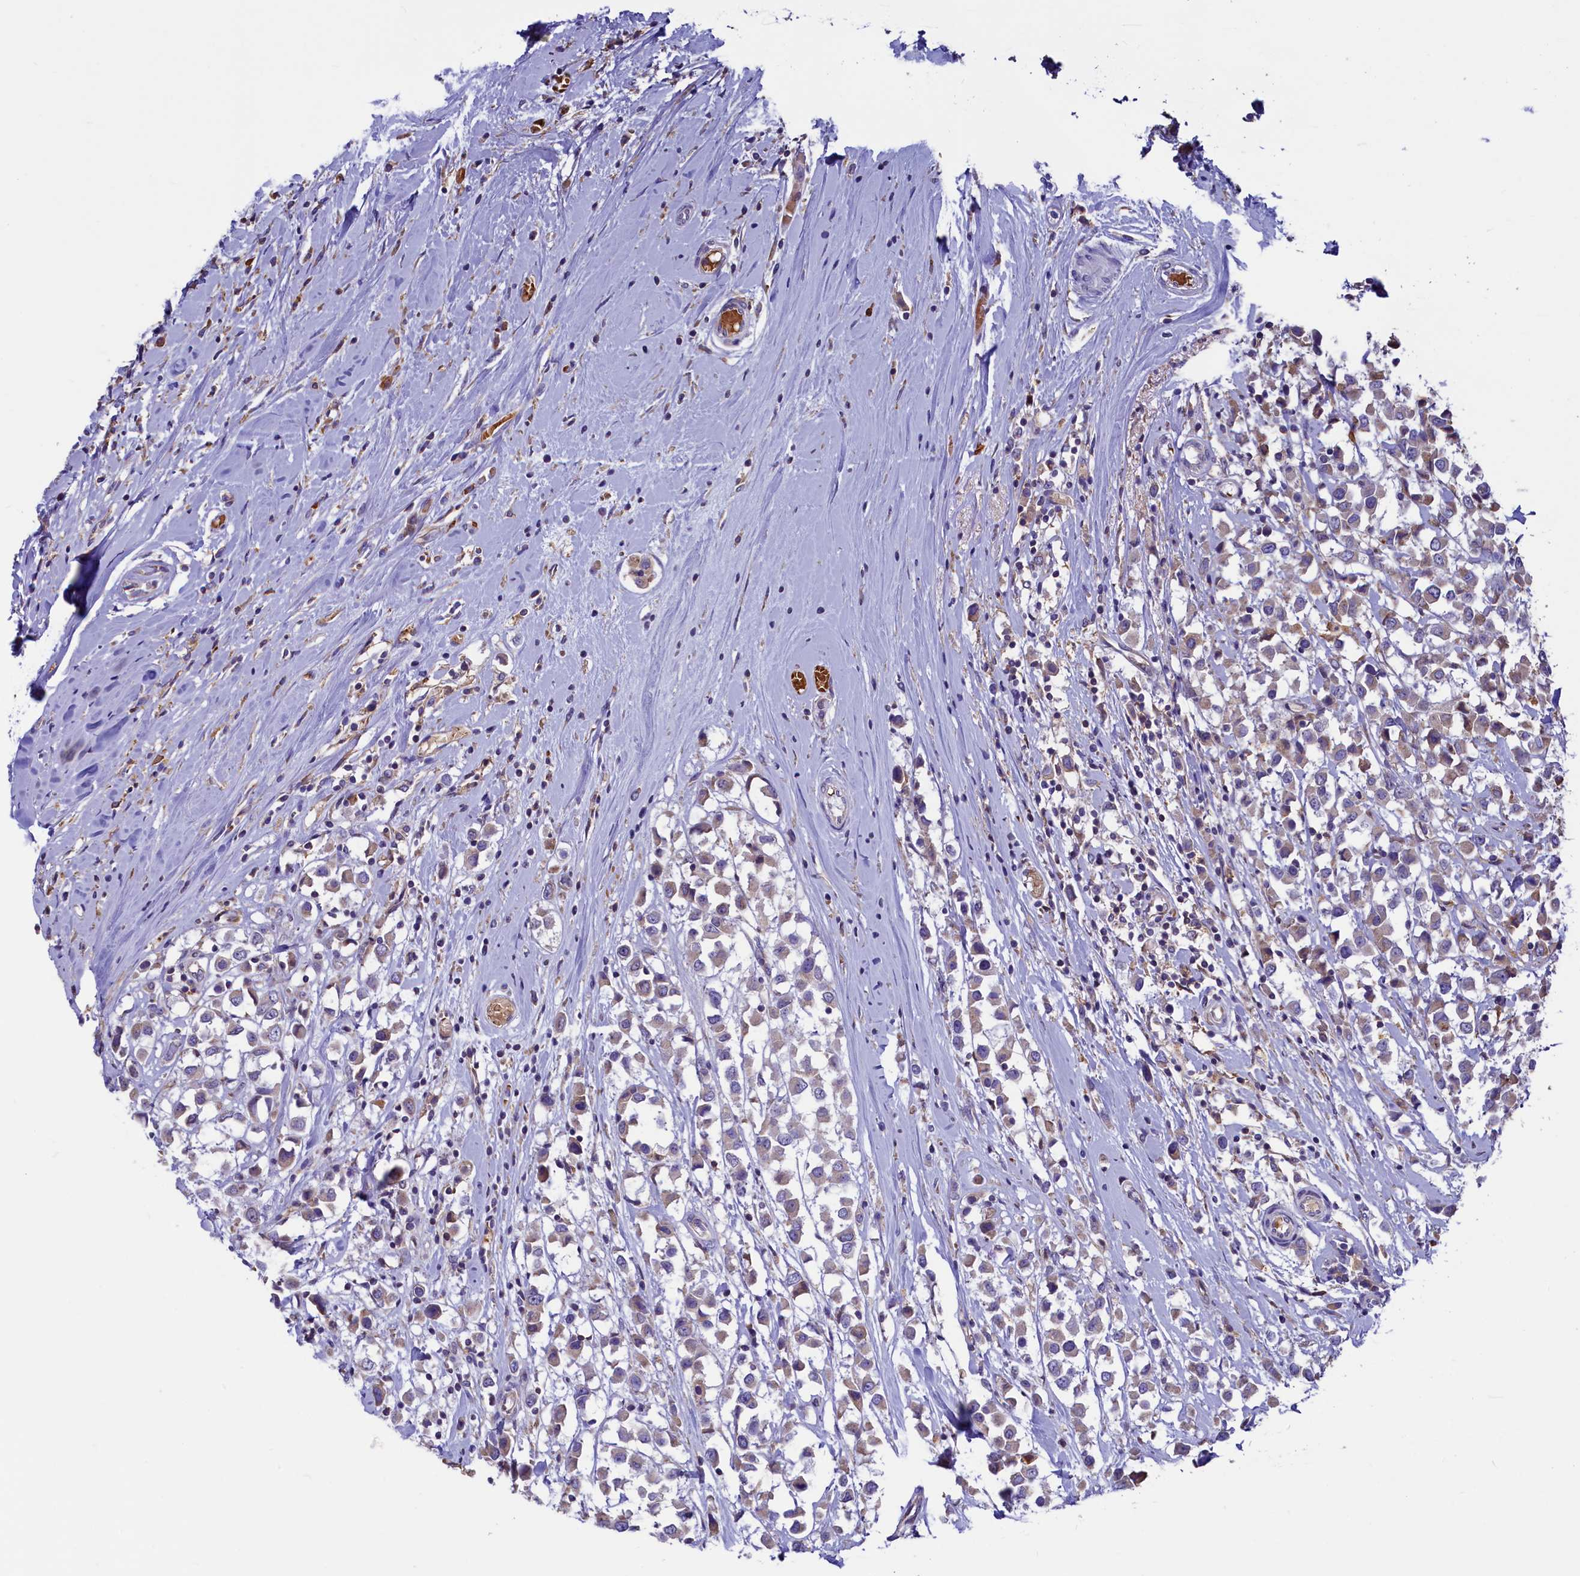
{"staining": {"intensity": "weak", "quantity": "25%-75%", "location": "cytoplasmic/membranous"}, "tissue": "breast cancer", "cell_type": "Tumor cells", "image_type": "cancer", "snomed": [{"axis": "morphology", "description": "Duct carcinoma"}, {"axis": "topography", "description": "Breast"}], "caption": "DAB (3,3'-diaminobenzidine) immunohistochemical staining of human breast cancer shows weak cytoplasmic/membranous protein staining in approximately 25%-75% of tumor cells.", "gene": "HPS6", "patient": {"sex": "female", "age": 61}}